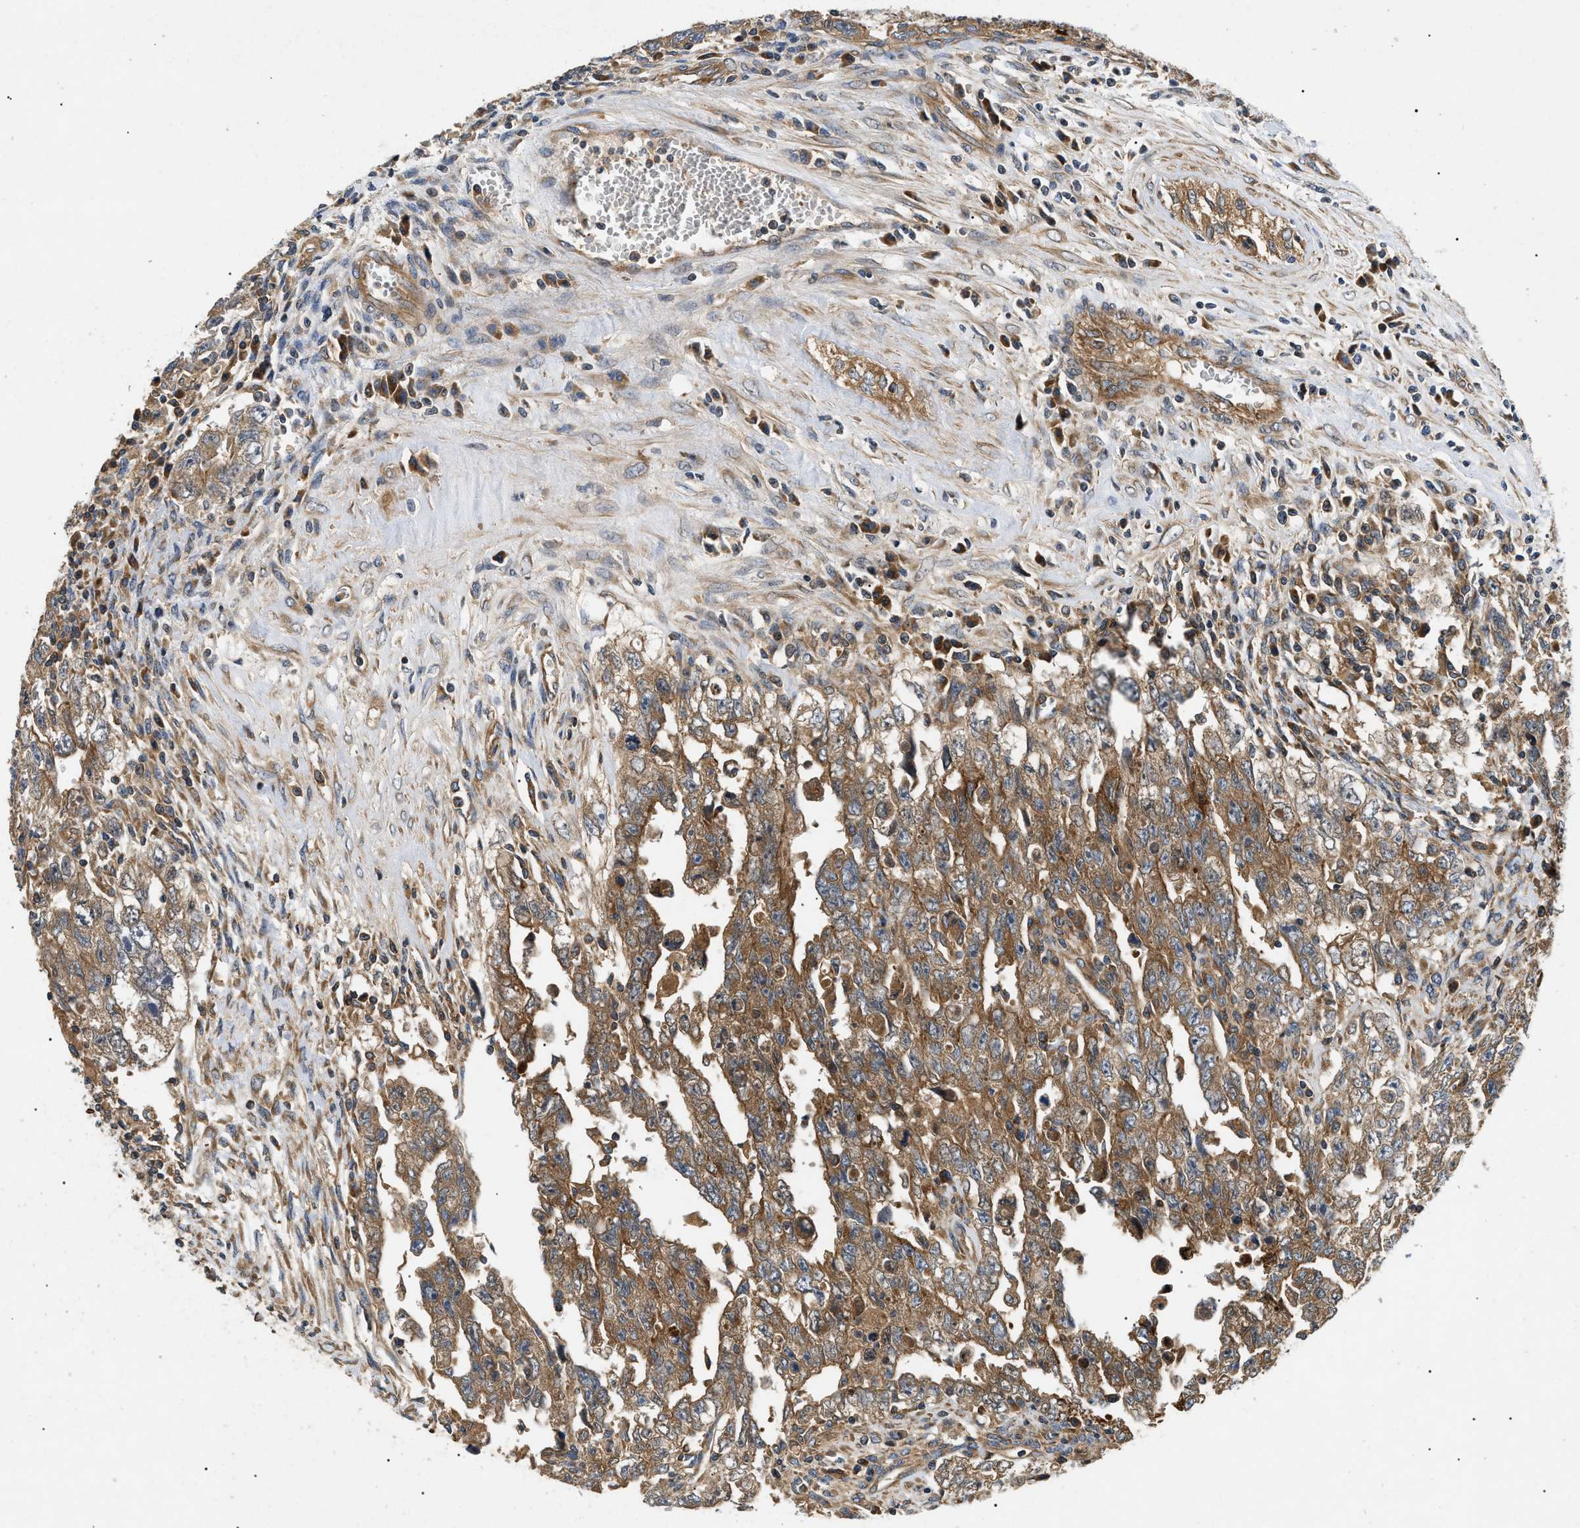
{"staining": {"intensity": "moderate", "quantity": ">75%", "location": "cytoplasmic/membranous"}, "tissue": "testis cancer", "cell_type": "Tumor cells", "image_type": "cancer", "snomed": [{"axis": "morphology", "description": "Carcinoma, Embryonal, NOS"}, {"axis": "topography", "description": "Testis"}], "caption": "Moderate cytoplasmic/membranous protein positivity is identified in approximately >75% of tumor cells in testis embryonal carcinoma.", "gene": "PPM1B", "patient": {"sex": "male", "age": 28}}